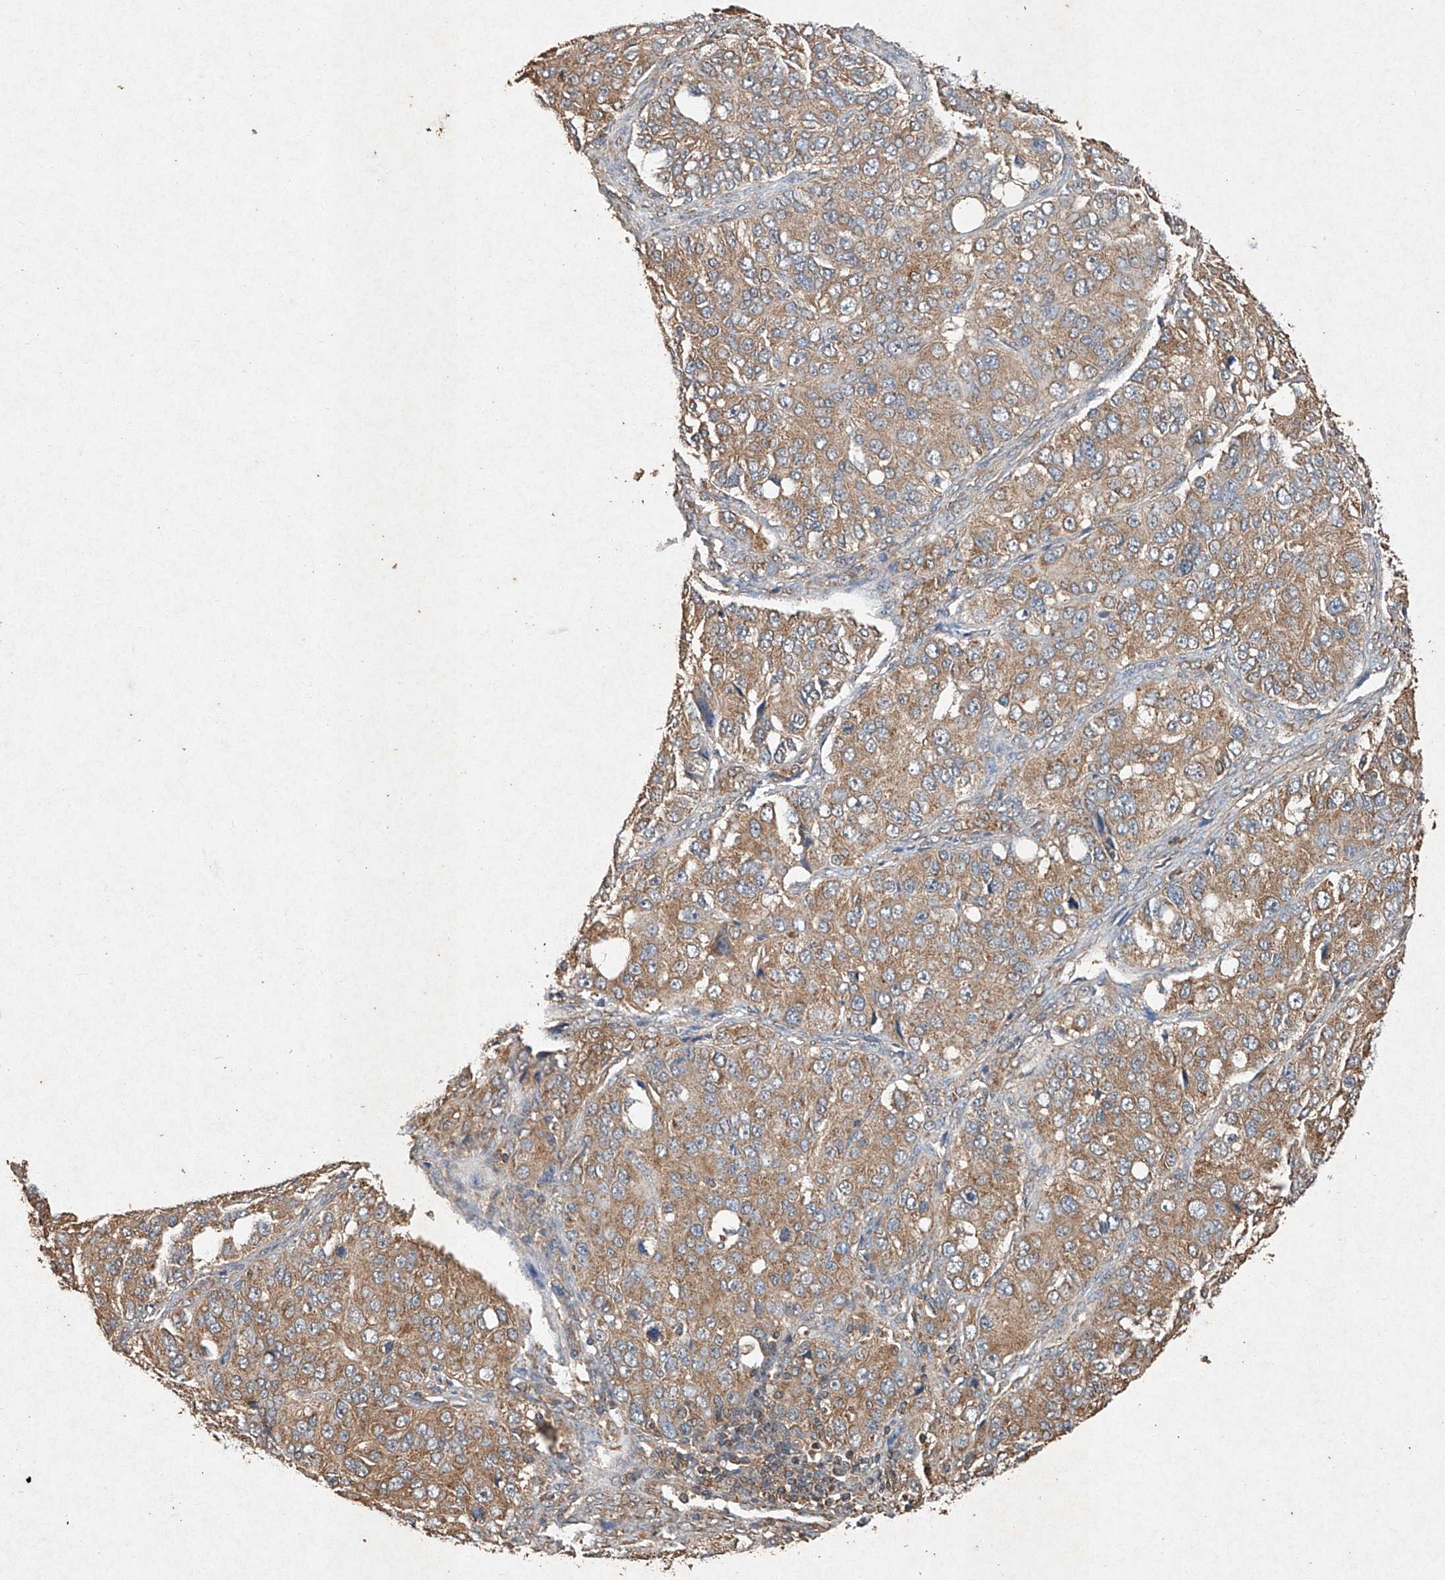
{"staining": {"intensity": "moderate", "quantity": ">75%", "location": "cytoplasmic/membranous"}, "tissue": "ovarian cancer", "cell_type": "Tumor cells", "image_type": "cancer", "snomed": [{"axis": "morphology", "description": "Carcinoma, endometroid"}, {"axis": "topography", "description": "Ovary"}], "caption": "Moderate cytoplasmic/membranous expression for a protein is seen in approximately >75% of tumor cells of ovarian endometroid carcinoma using immunohistochemistry.", "gene": "STK3", "patient": {"sex": "female", "age": 51}}